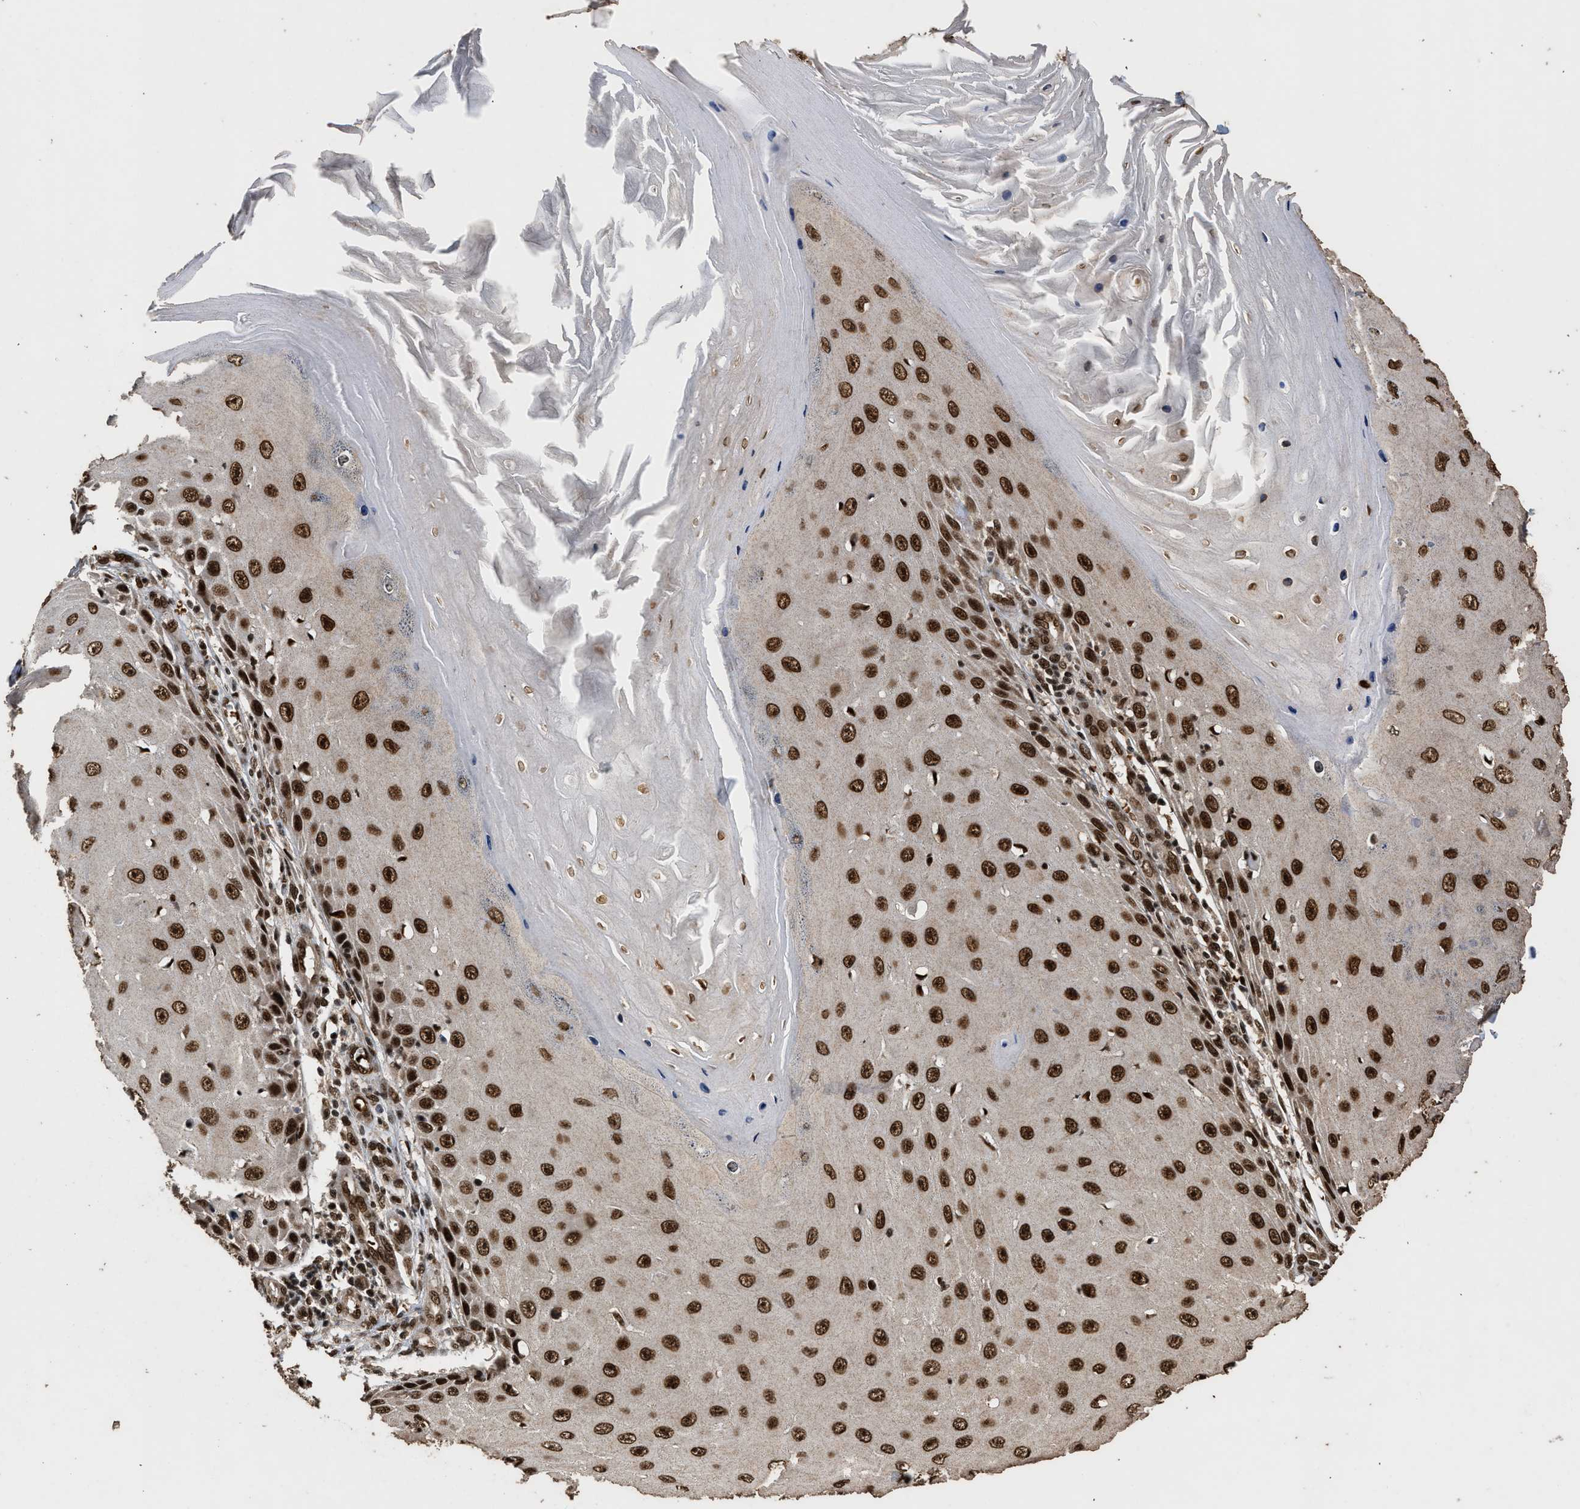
{"staining": {"intensity": "strong", "quantity": ">75%", "location": "nuclear"}, "tissue": "skin cancer", "cell_type": "Tumor cells", "image_type": "cancer", "snomed": [{"axis": "morphology", "description": "Squamous cell carcinoma, NOS"}, {"axis": "topography", "description": "Skin"}], "caption": "Brown immunohistochemical staining in human squamous cell carcinoma (skin) displays strong nuclear expression in about >75% of tumor cells.", "gene": "PPP4R3B", "patient": {"sex": "female", "age": 73}}